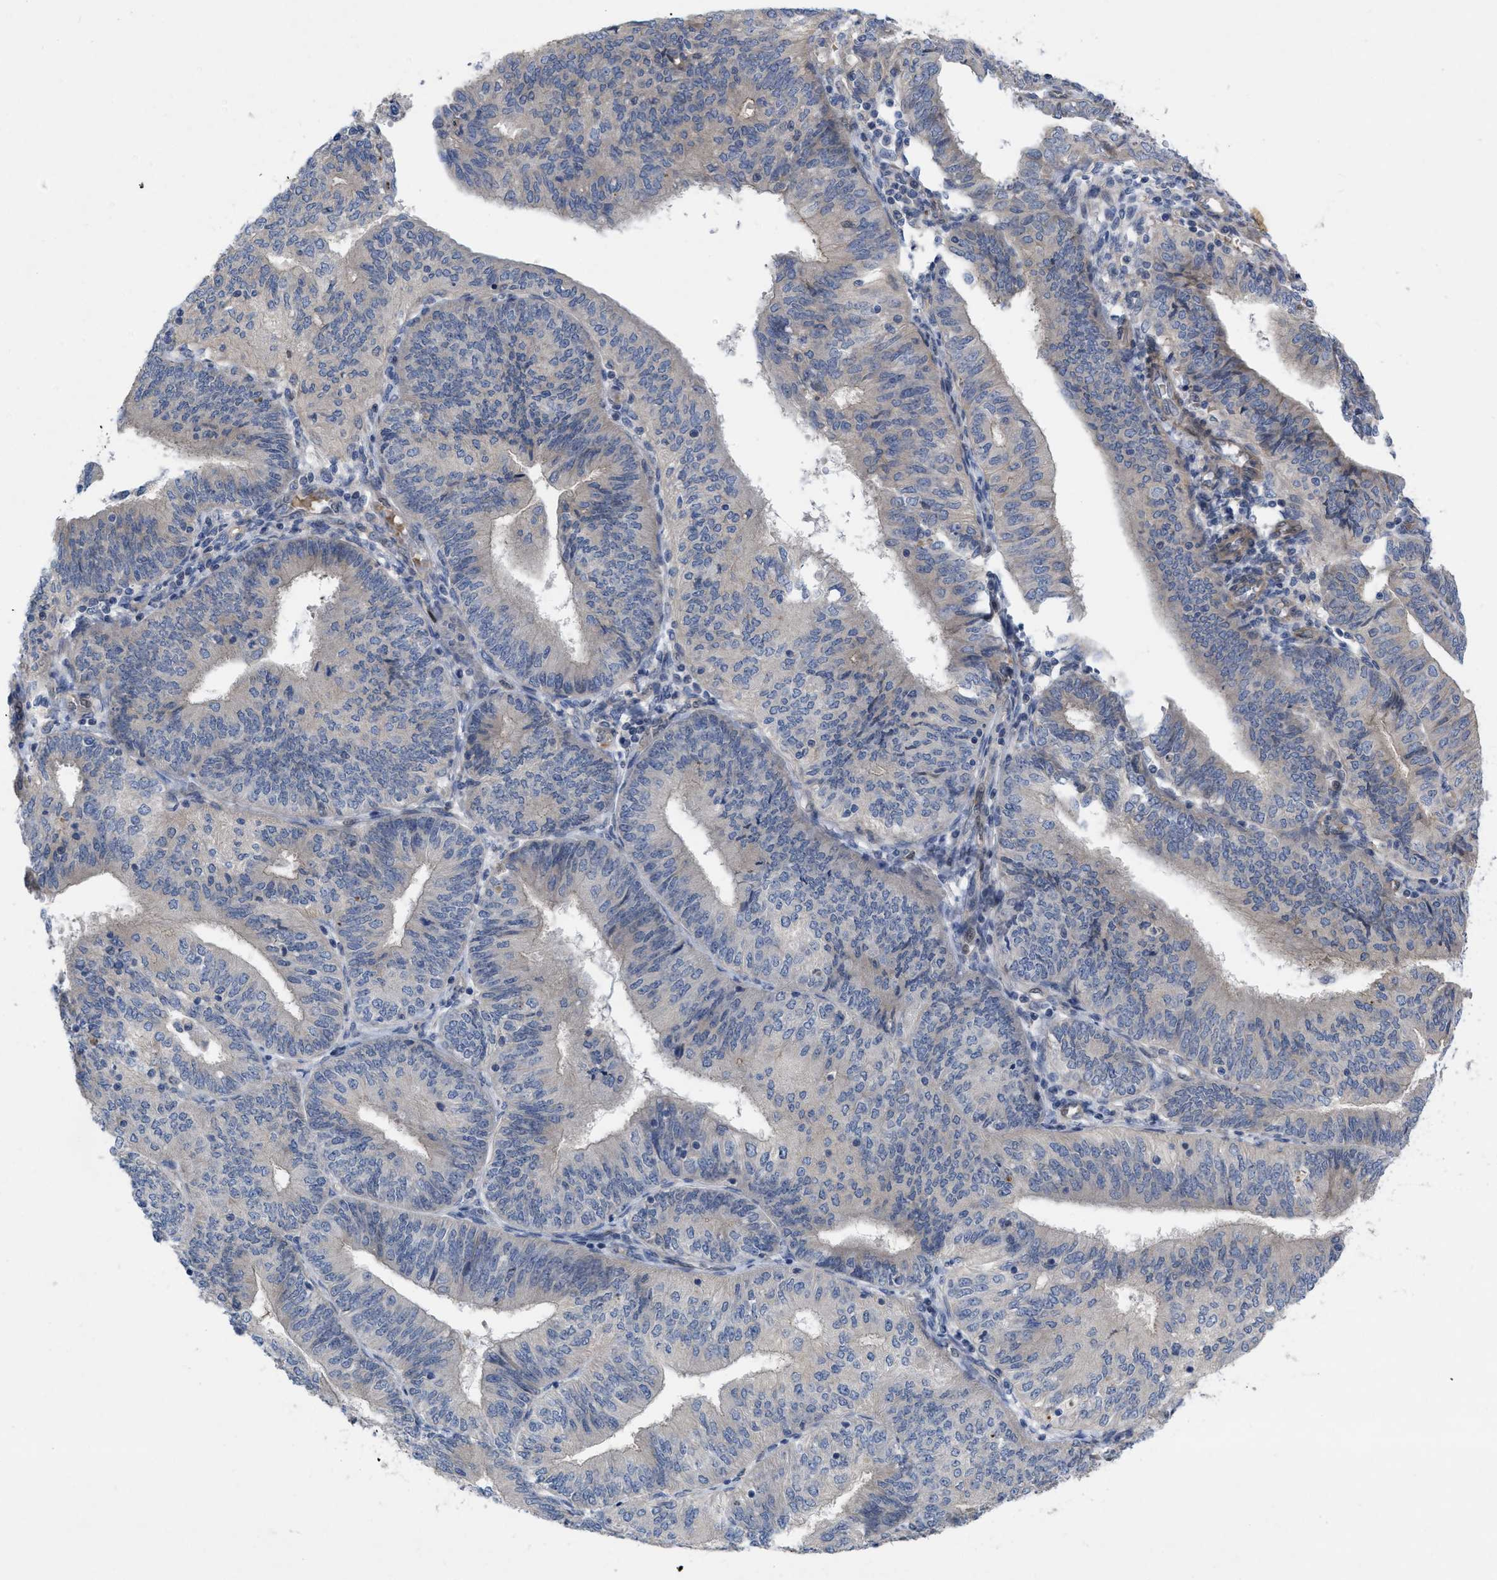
{"staining": {"intensity": "negative", "quantity": "none", "location": "none"}, "tissue": "endometrial cancer", "cell_type": "Tumor cells", "image_type": "cancer", "snomed": [{"axis": "morphology", "description": "Adenocarcinoma, NOS"}, {"axis": "topography", "description": "Endometrium"}], "caption": "Endometrial cancer was stained to show a protein in brown. There is no significant staining in tumor cells. (DAB IHC with hematoxylin counter stain).", "gene": "NDEL1", "patient": {"sex": "female", "age": 58}}